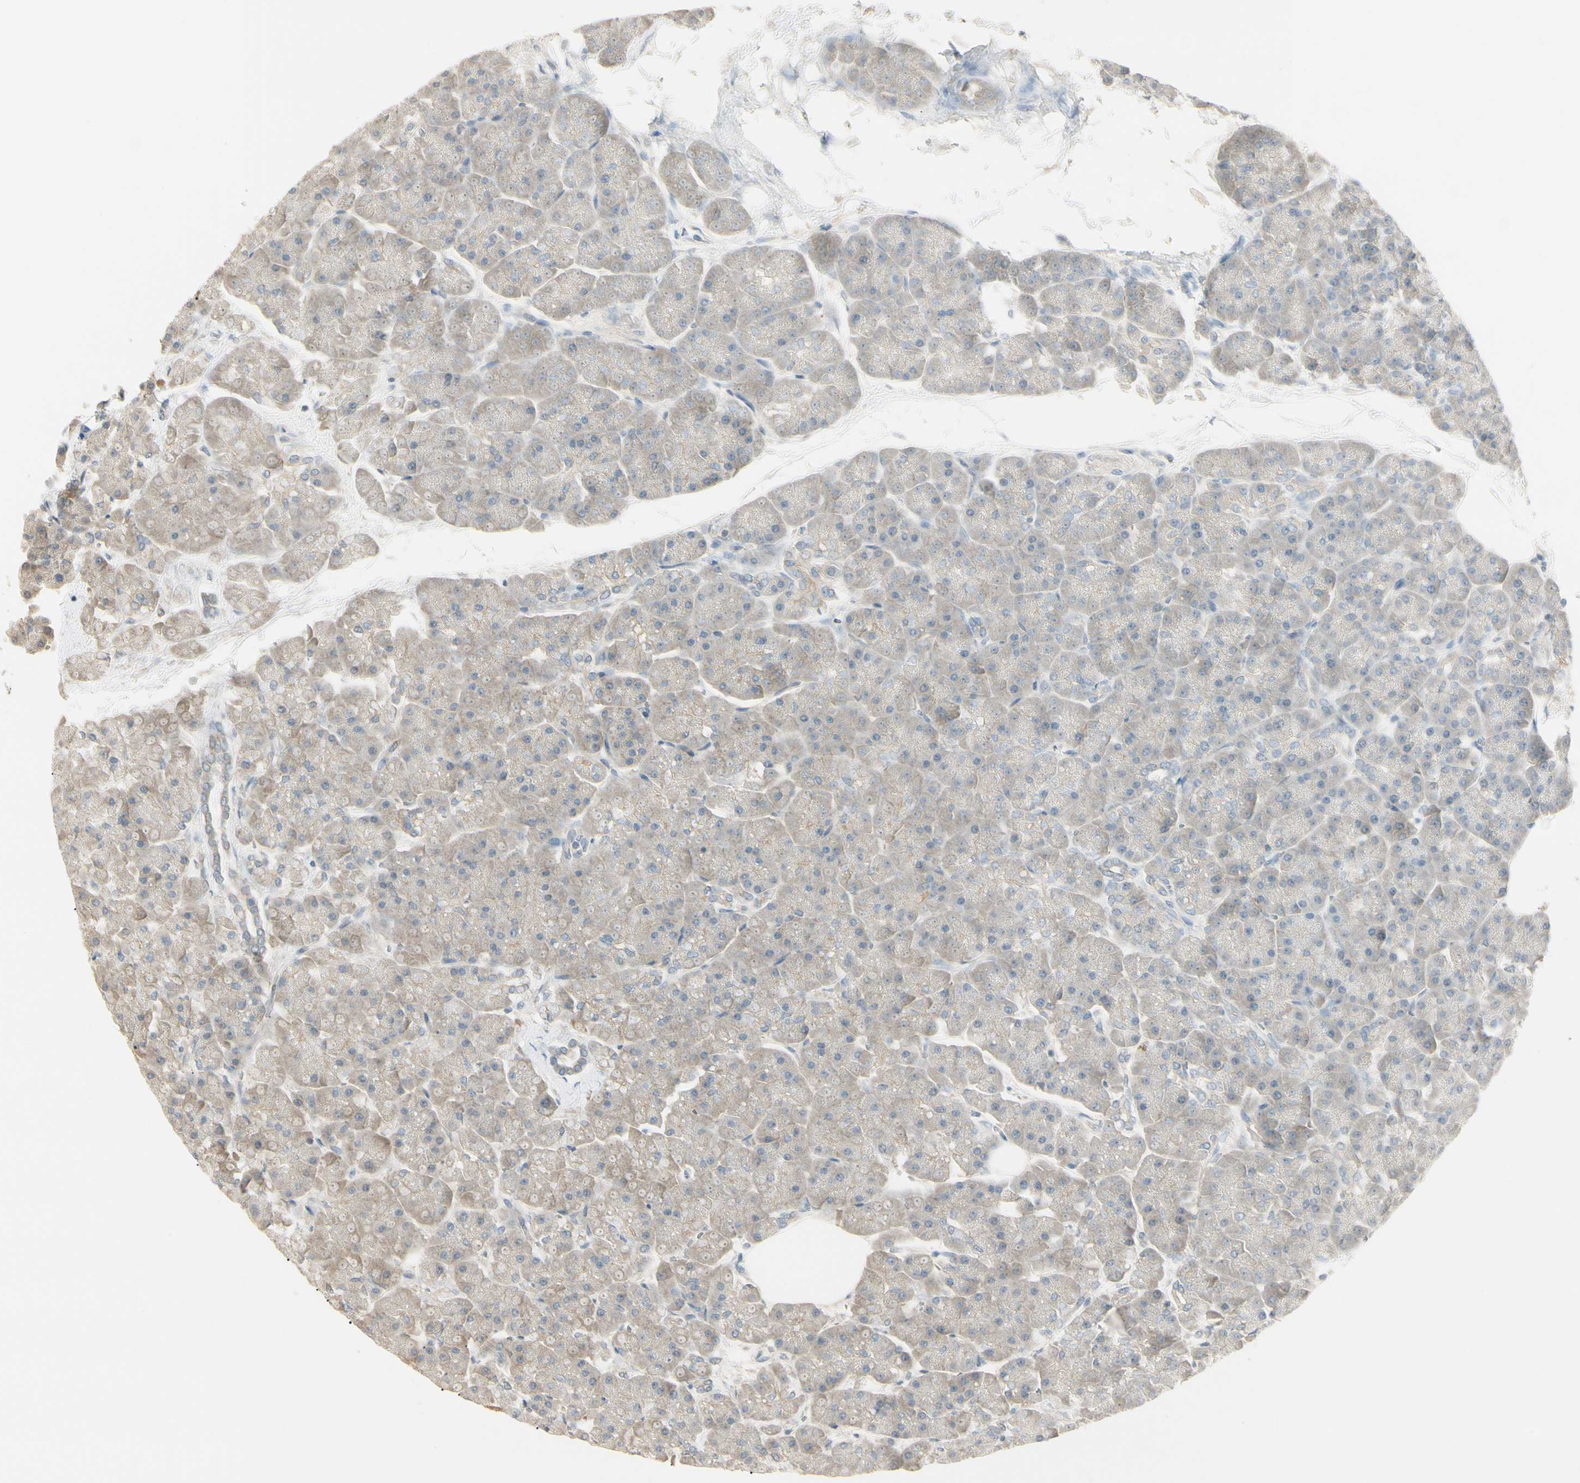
{"staining": {"intensity": "negative", "quantity": "none", "location": "none"}, "tissue": "pancreas", "cell_type": "Exocrine glandular cells", "image_type": "normal", "snomed": [{"axis": "morphology", "description": "Normal tissue, NOS"}, {"axis": "topography", "description": "Pancreas"}], "caption": "Unremarkable pancreas was stained to show a protein in brown. There is no significant expression in exocrine glandular cells. (DAB (3,3'-diaminobenzidine) immunohistochemistry (IHC) with hematoxylin counter stain).", "gene": "P3H2", "patient": {"sex": "female", "age": 70}}